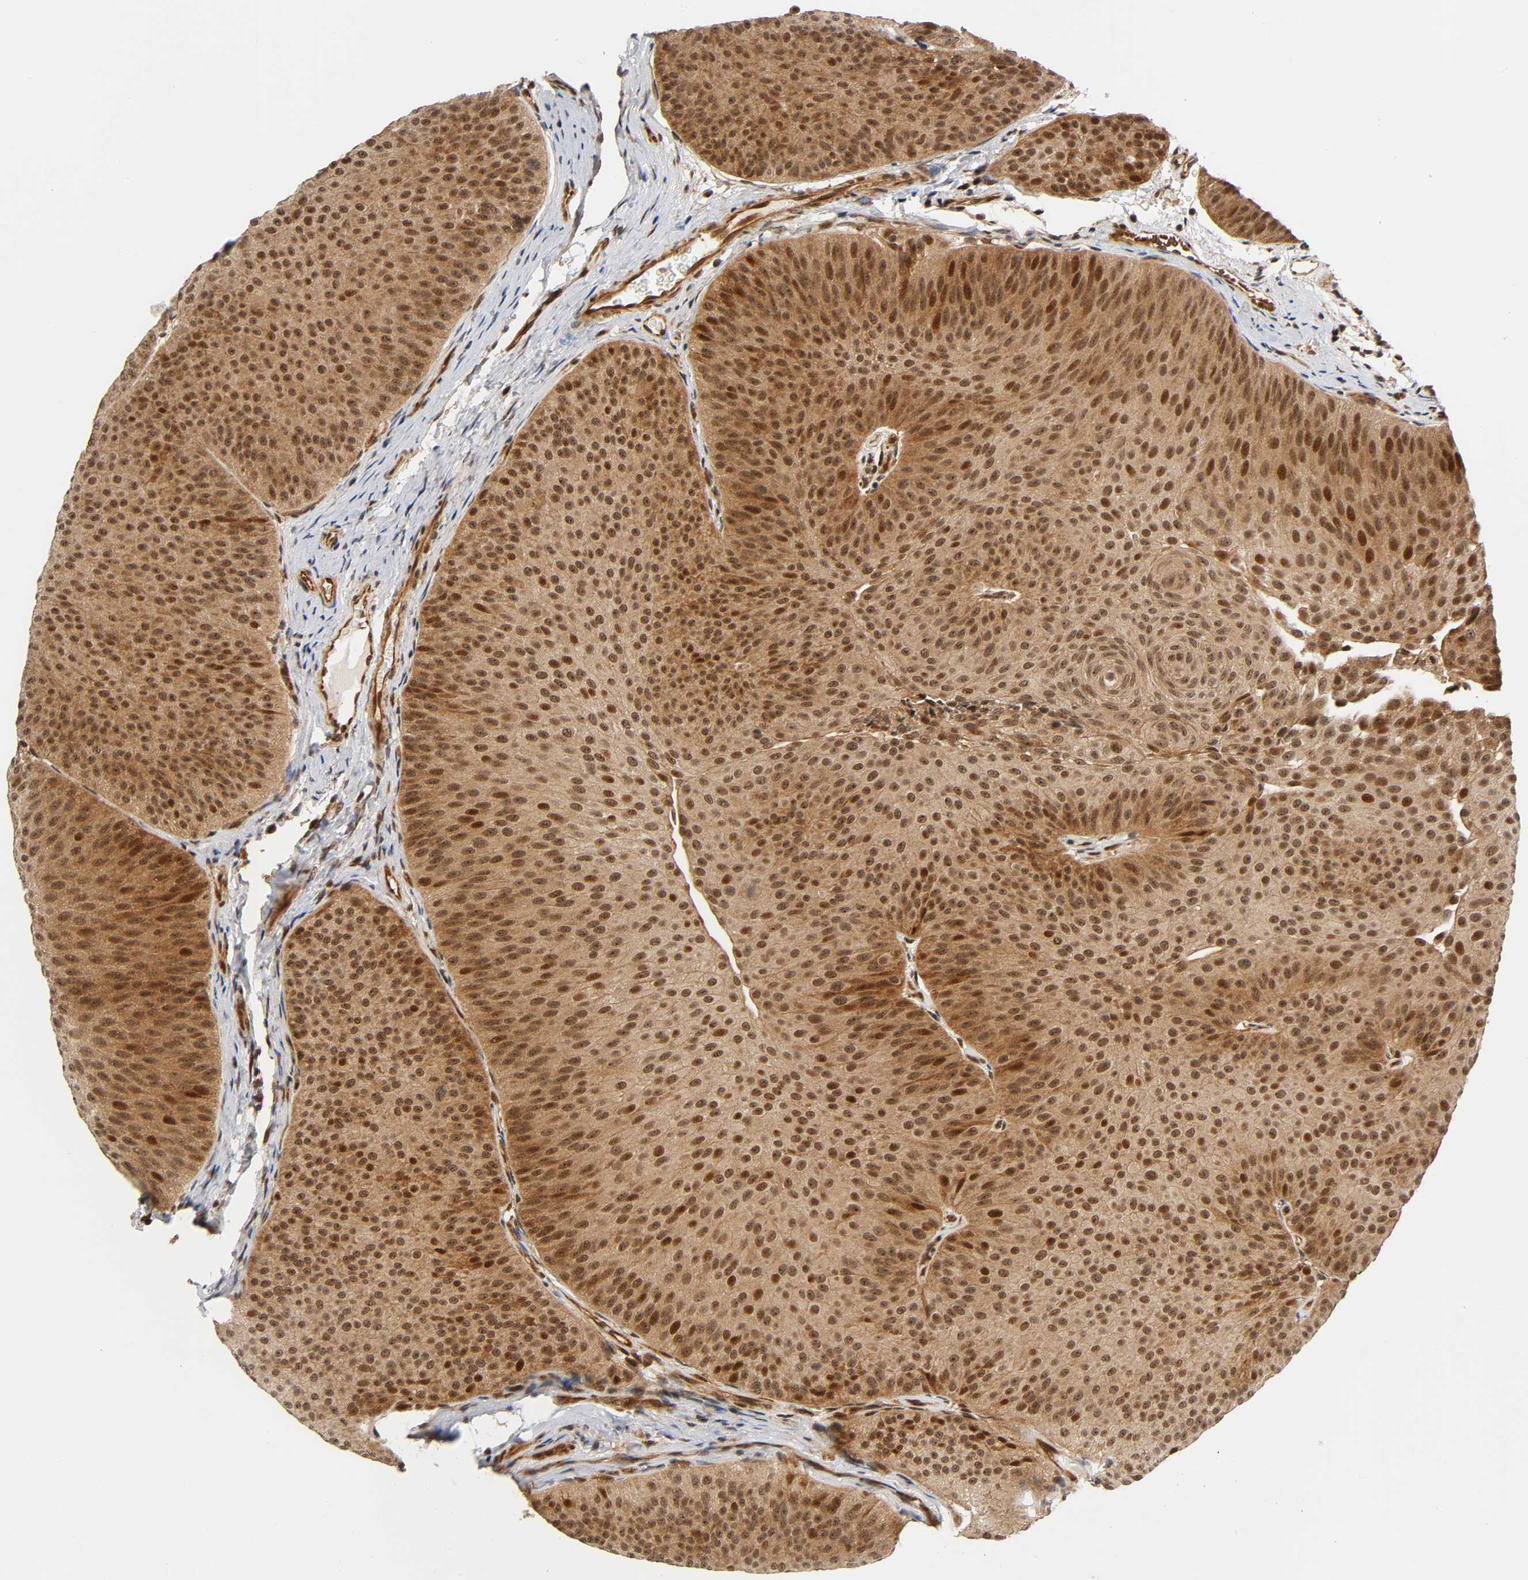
{"staining": {"intensity": "moderate", "quantity": ">75%", "location": "cytoplasmic/membranous,nuclear"}, "tissue": "urothelial cancer", "cell_type": "Tumor cells", "image_type": "cancer", "snomed": [{"axis": "morphology", "description": "Urothelial carcinoma, Low grade"}, {"axis": "topography", "description": "Urinary bladder"}], "caption": "Immunohistochemistry staining of low-grade urothelial carcinoma, which demonstrates medium levels of moderate cytoplasmic/membranous and nuclear staining in approximately >75% of tumor cells indicating moderate cytoplasmic/membranous and nuclear protein expression. The staining was performed using DAB (brown) for protein detection and nuclei were counterstained in hematoxylin (blue).", "gene": "IQCJ-SCHIP1", "patient": {"sex": "female", "age": 60}}